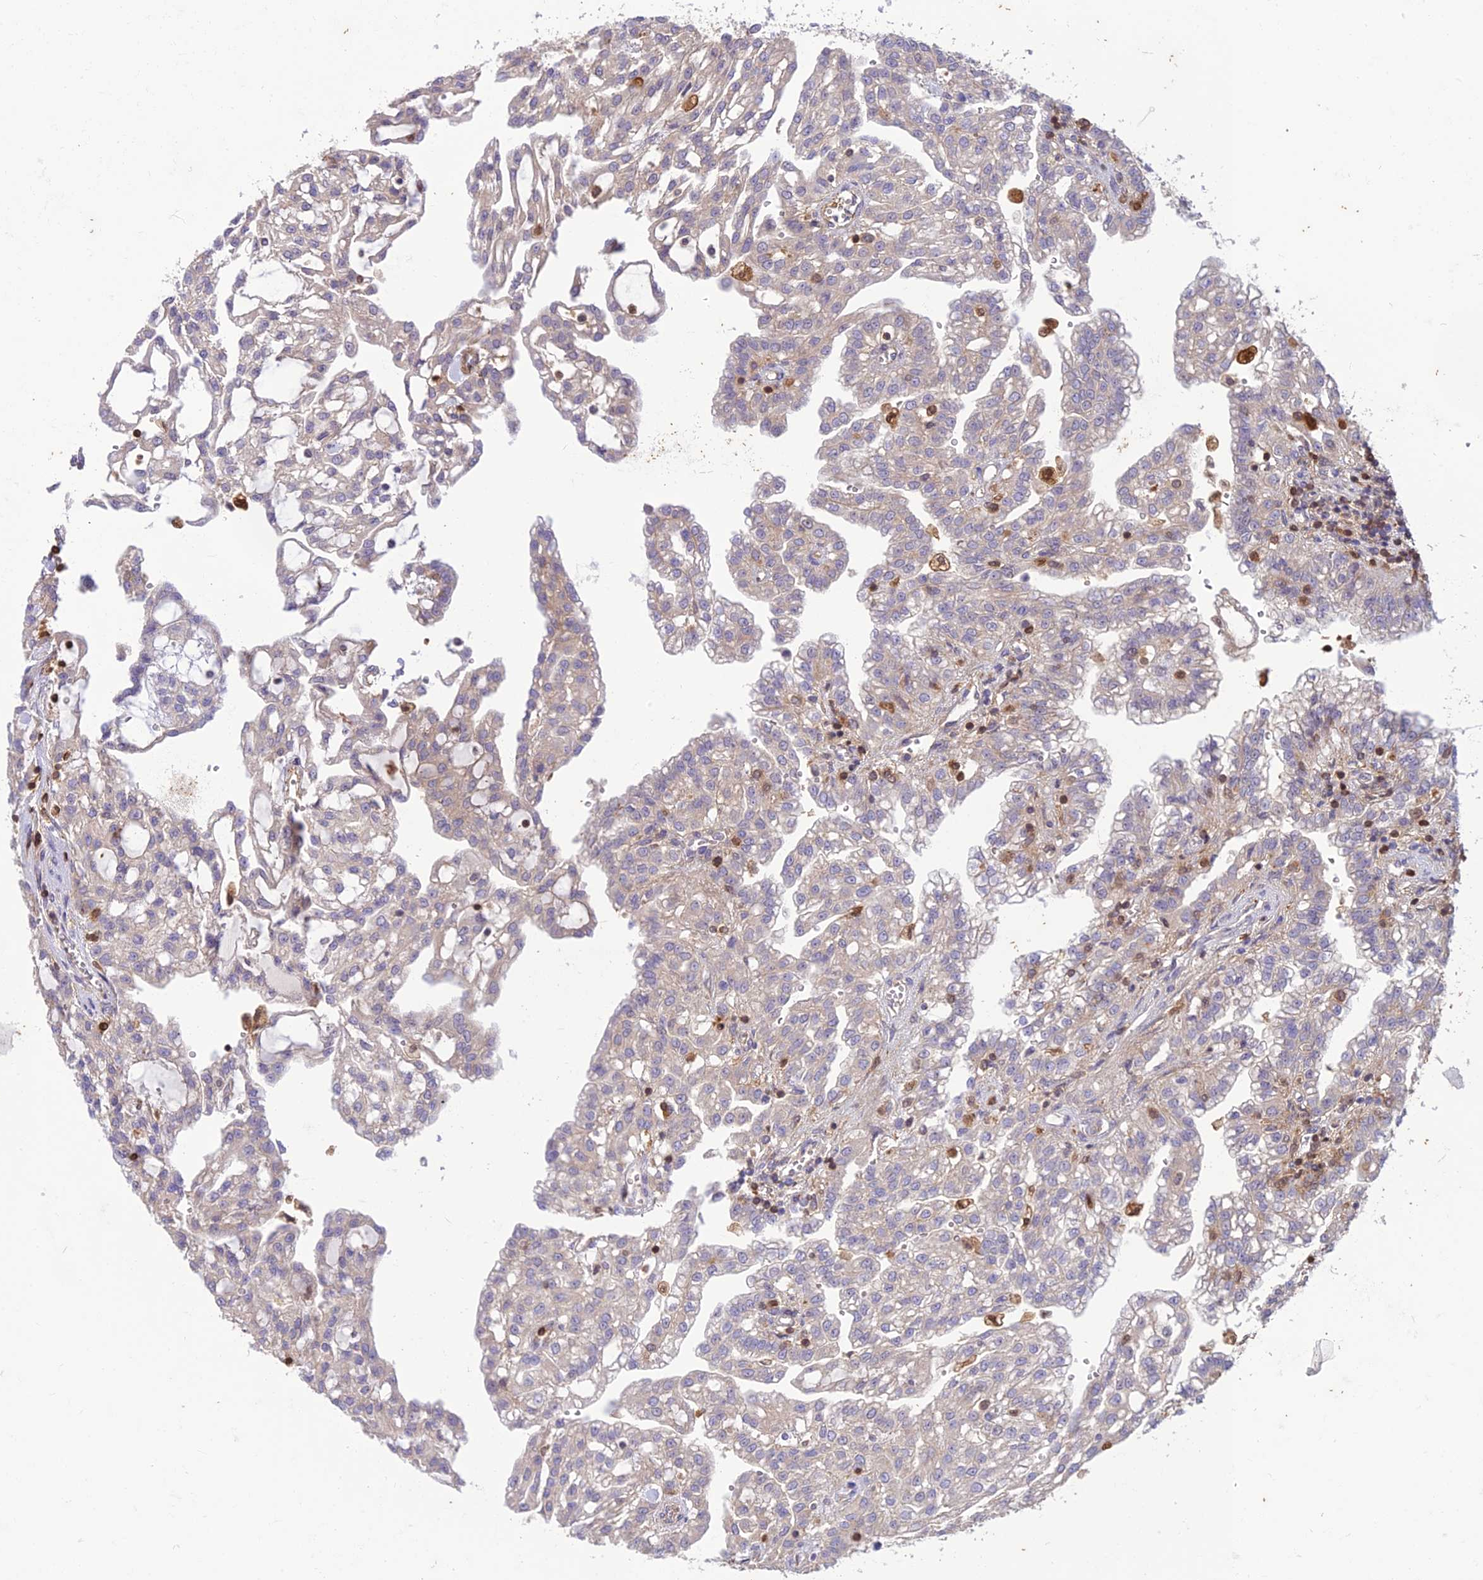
{"staining": {"intensity": "negative", "quantity": "none", "location": "none"}, "tissue": "renal cancer", "cell_type": "Tumor cells", "image_type": "cancer", "snomed": [{"axis": "morphology", "description": "Adenocarcinoma, NOS"}, {"axis": "topography", "description": "Kidney"}], "caption": "Protein analysis of renal adenocarcinoma reveals no significant expression in tumor cells. The staining is performed using DAB brown chromogen with nuclei counter-stained in using hematoxylin.", "gene": "HPSE2", "patient": {"sex": "male", "age": 63}}